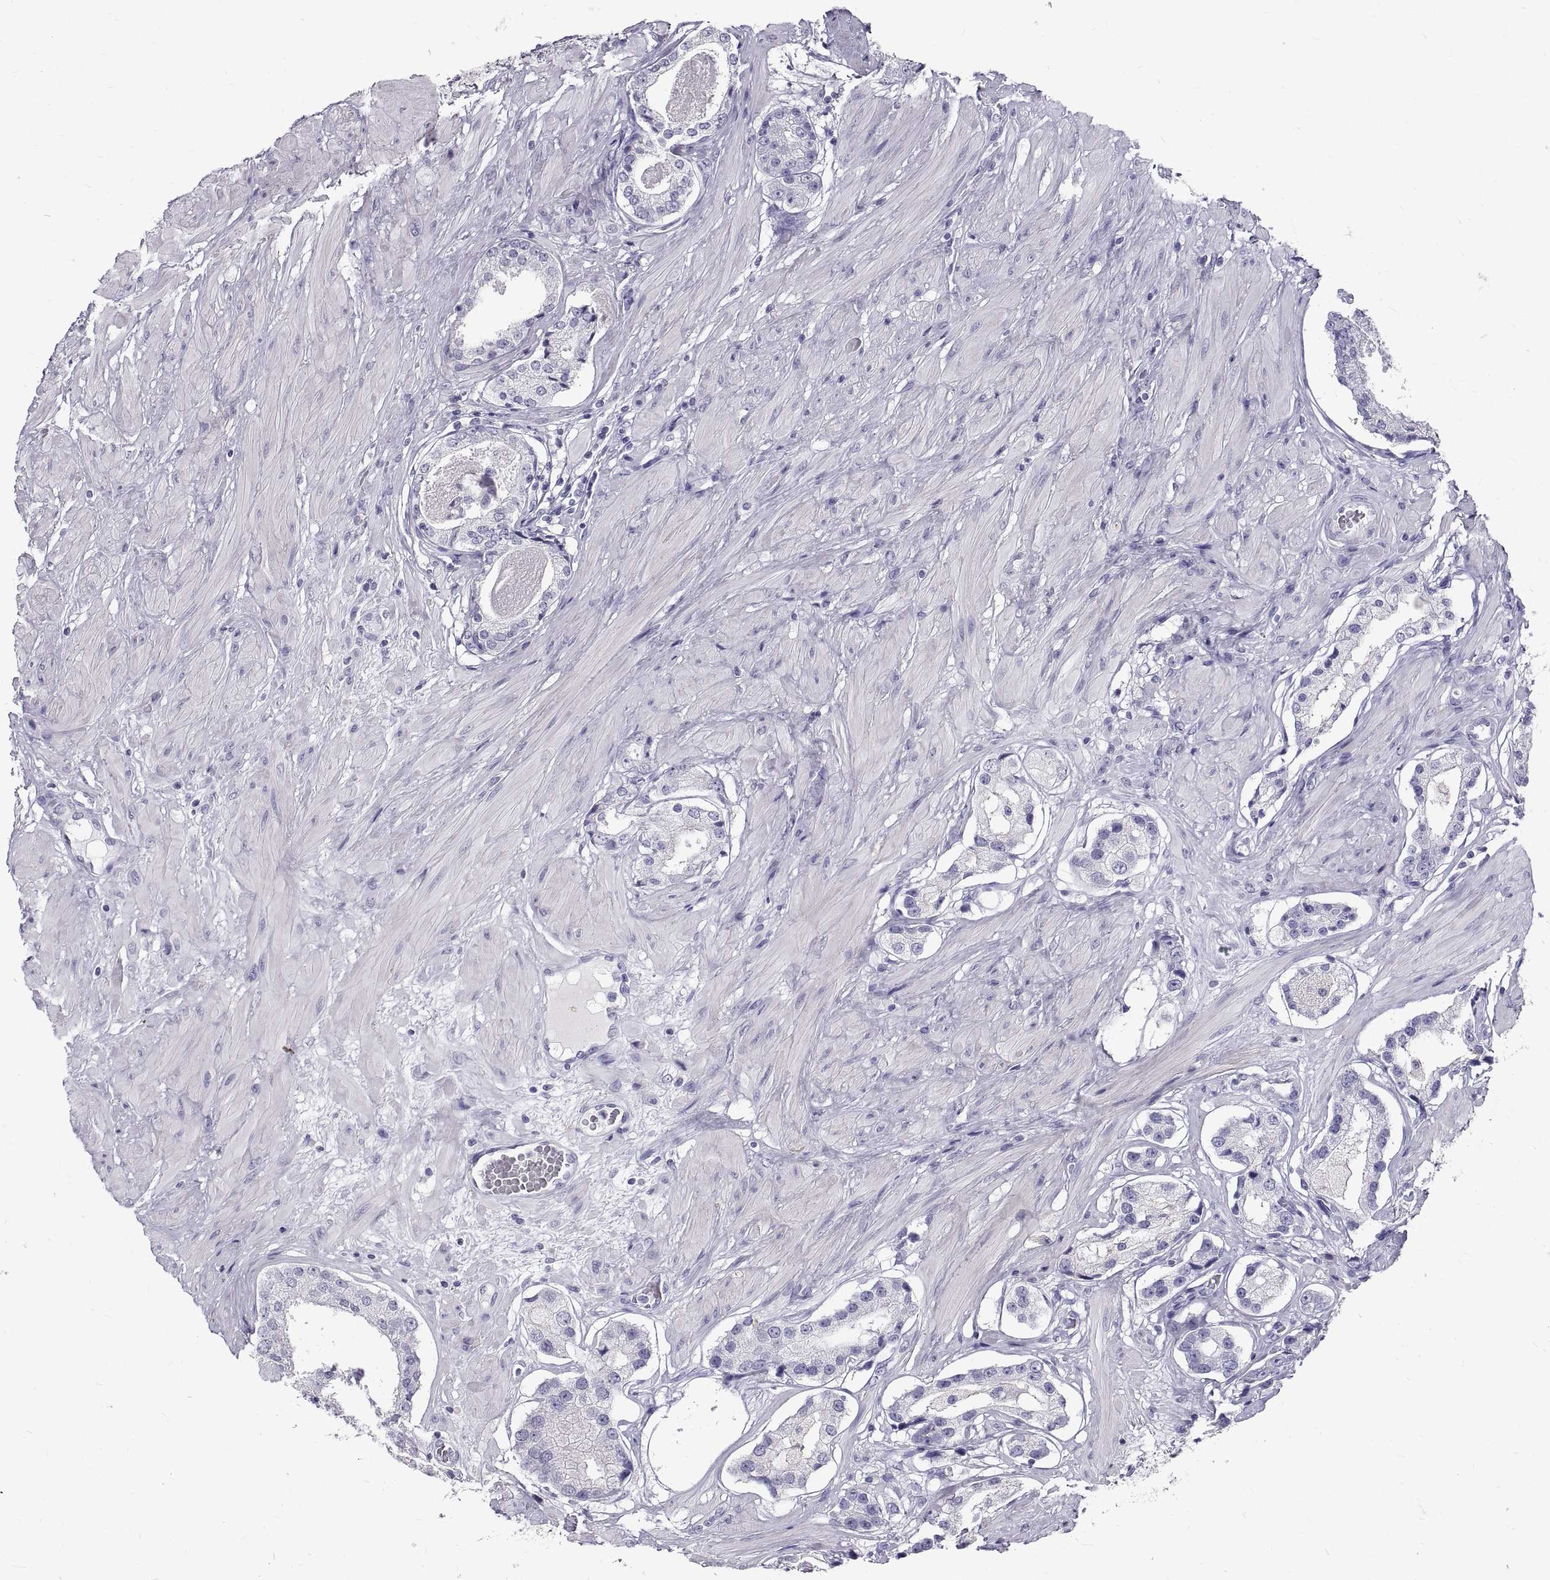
{"staining": {"intensity": "negative", "quantity": "none", "location": "none"}, "tissue": "prostate cancer", "cell_type": "Tumor cells", "image_type": "cancer", "snomed": [{"axis": "morphology", "description": "Adenocarcinoma, Low grade"}, {"axis": "topography", "description": "Prostate"}], "caption": "Tumor cells are negative for brown protein staining in prostate cancer.", "gene": "GNG12", "patient": {"sex": "male", "age": 60}}